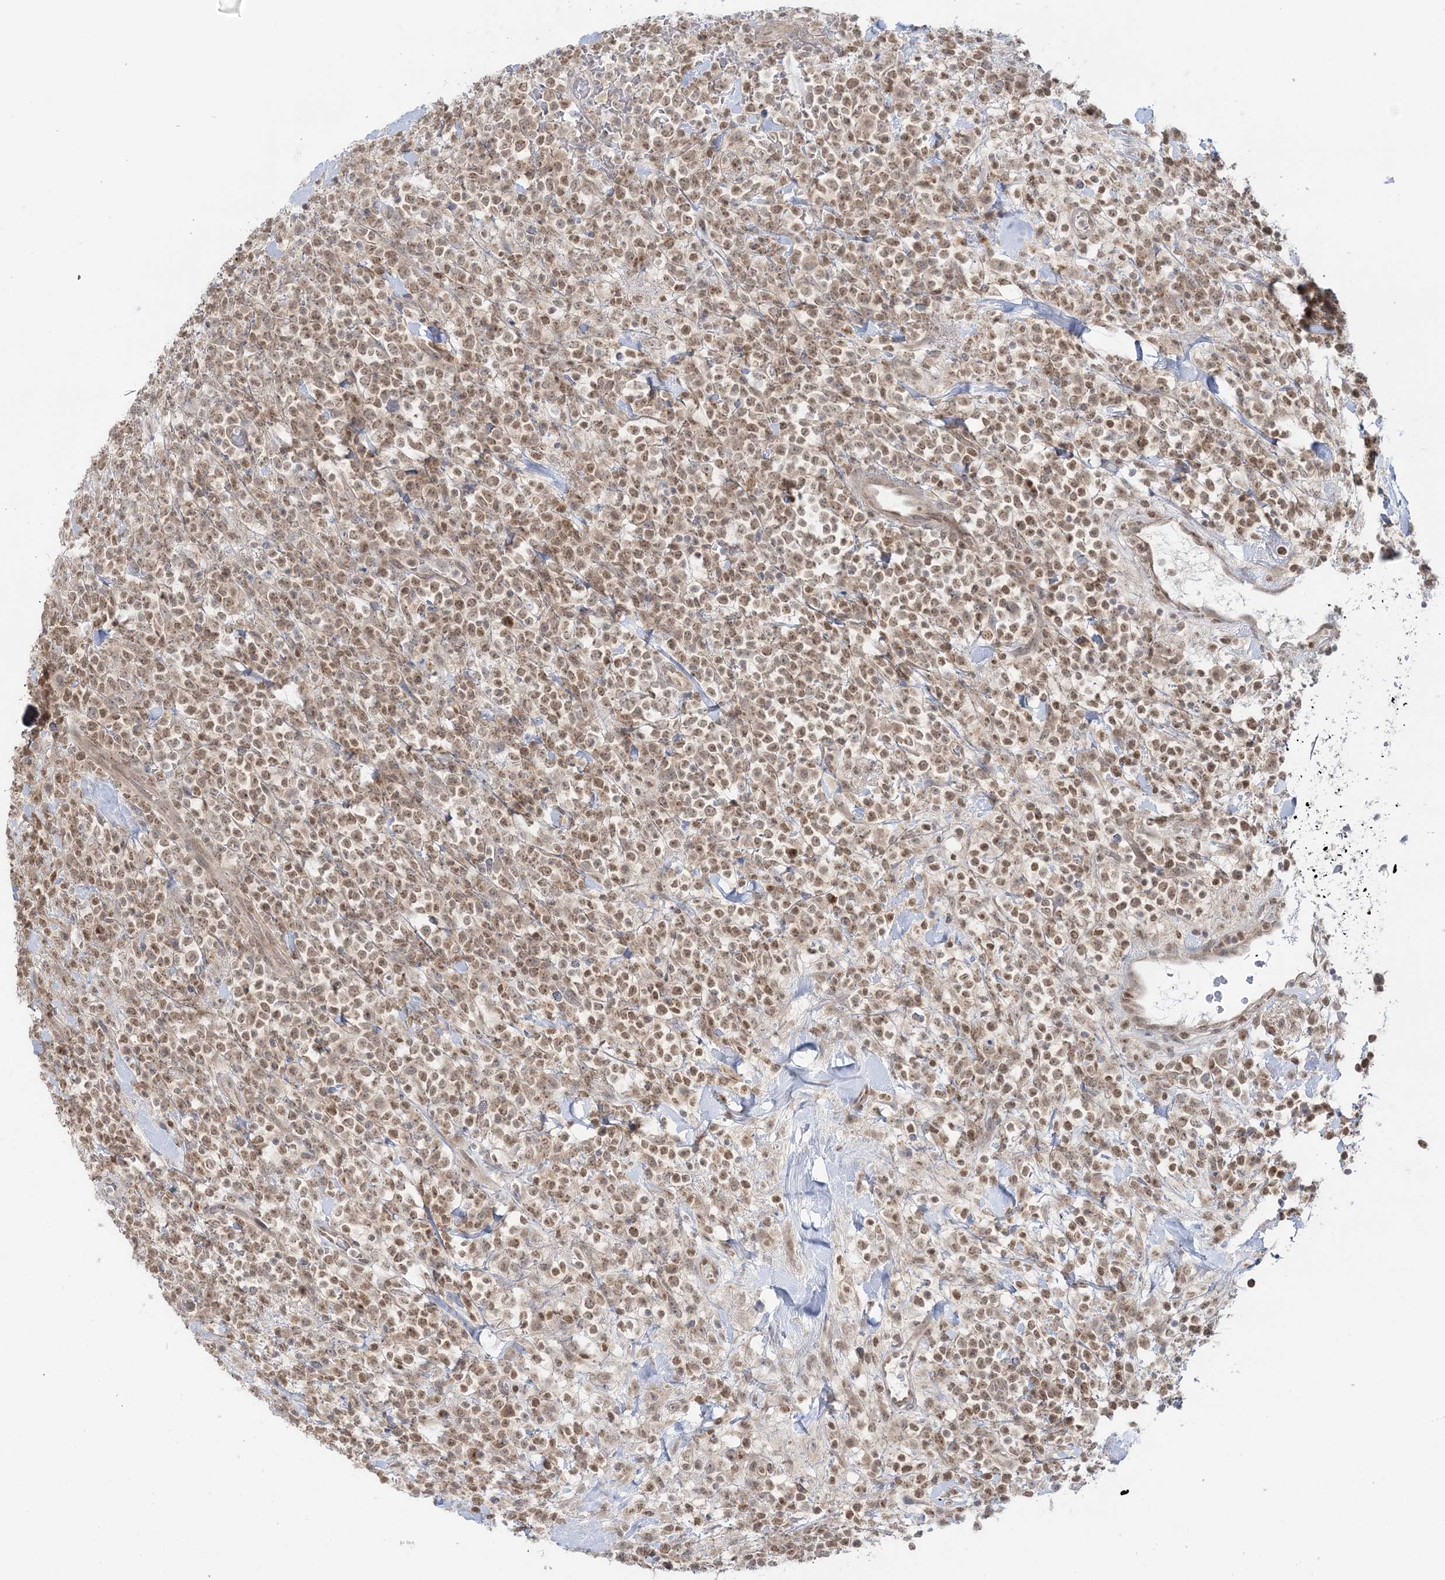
{"staining": {"intensity": "moderate", "quantity": ">75%", "location": "nuclear"}, "tissue": "lymphoma", "cell_type": "Tumor cells", "image_type": "cancer", "snomed": [{"axis": "morphology", "description": "Malignant lymphoma, non-Hodgkin's type, High grade"}, {"axis": "topography", "description": "Colon"}], "caption": "Immunohistochemical staining of human lymphoma reveals medium levels of moderate nuclear protein expression in about >75% of tumor cells.", "gene": "ZFAND6", "patient": {"sex": "female", "age": 53}}